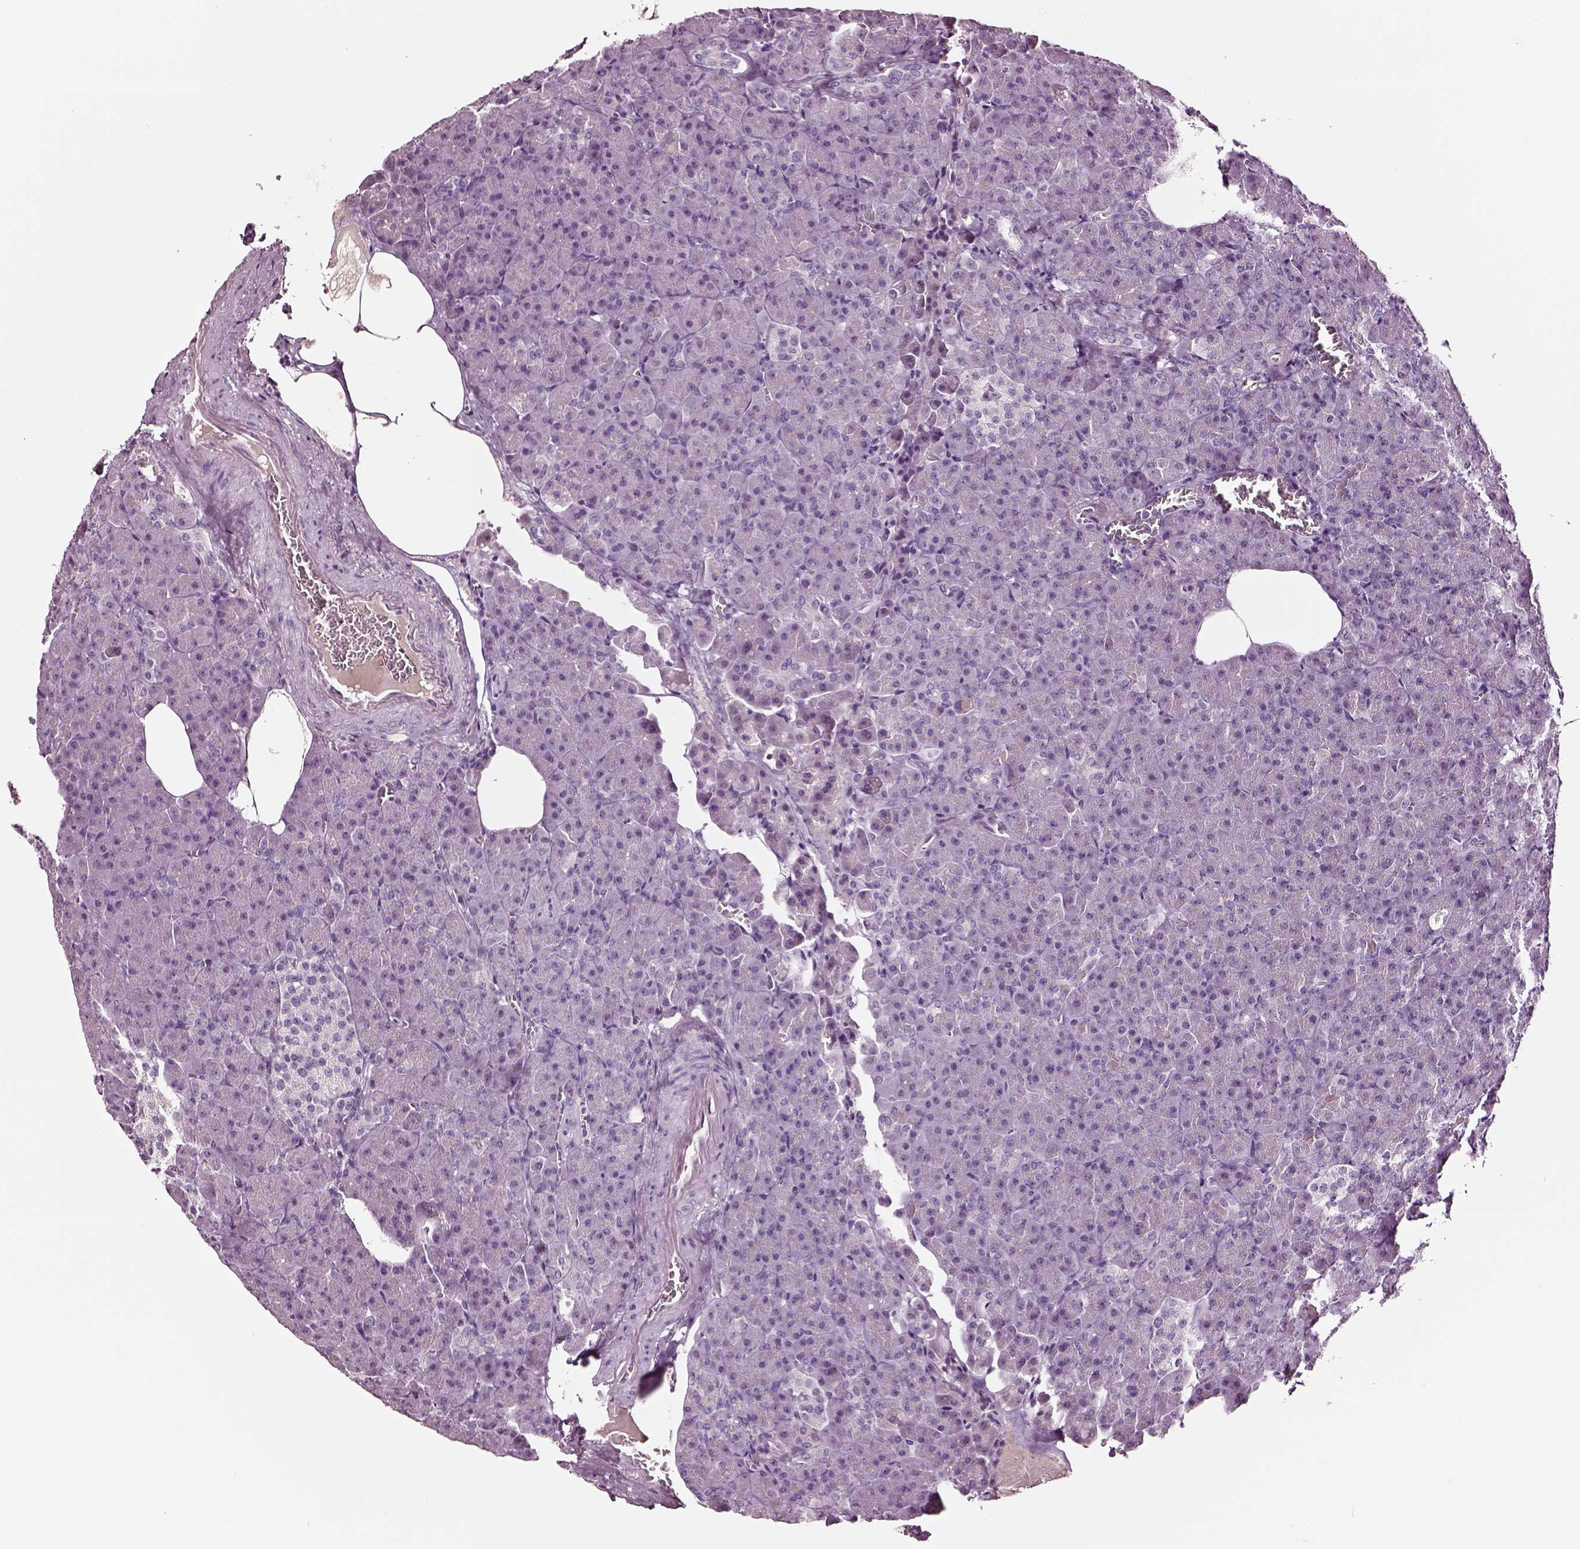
{"staining": {"intensity": "negative", "quantity": "none", "location": "none"}, "tissue": "pancreas", "cell_type": "Exocrine glandular cells", "image_type": "normal", "snomed": [{"axis": "morphology", "description": "Normal tissue, NOS"}, {"axis": "topography", "description": "Pancreas"}], "caption": "High power microscopy image of an IHC photomicrograph of benign pancreas, revealing no significant positivity in exocrine glandular cells.", "gene": "SMIM17", "patient": {"sex": "female", "age": 74}}